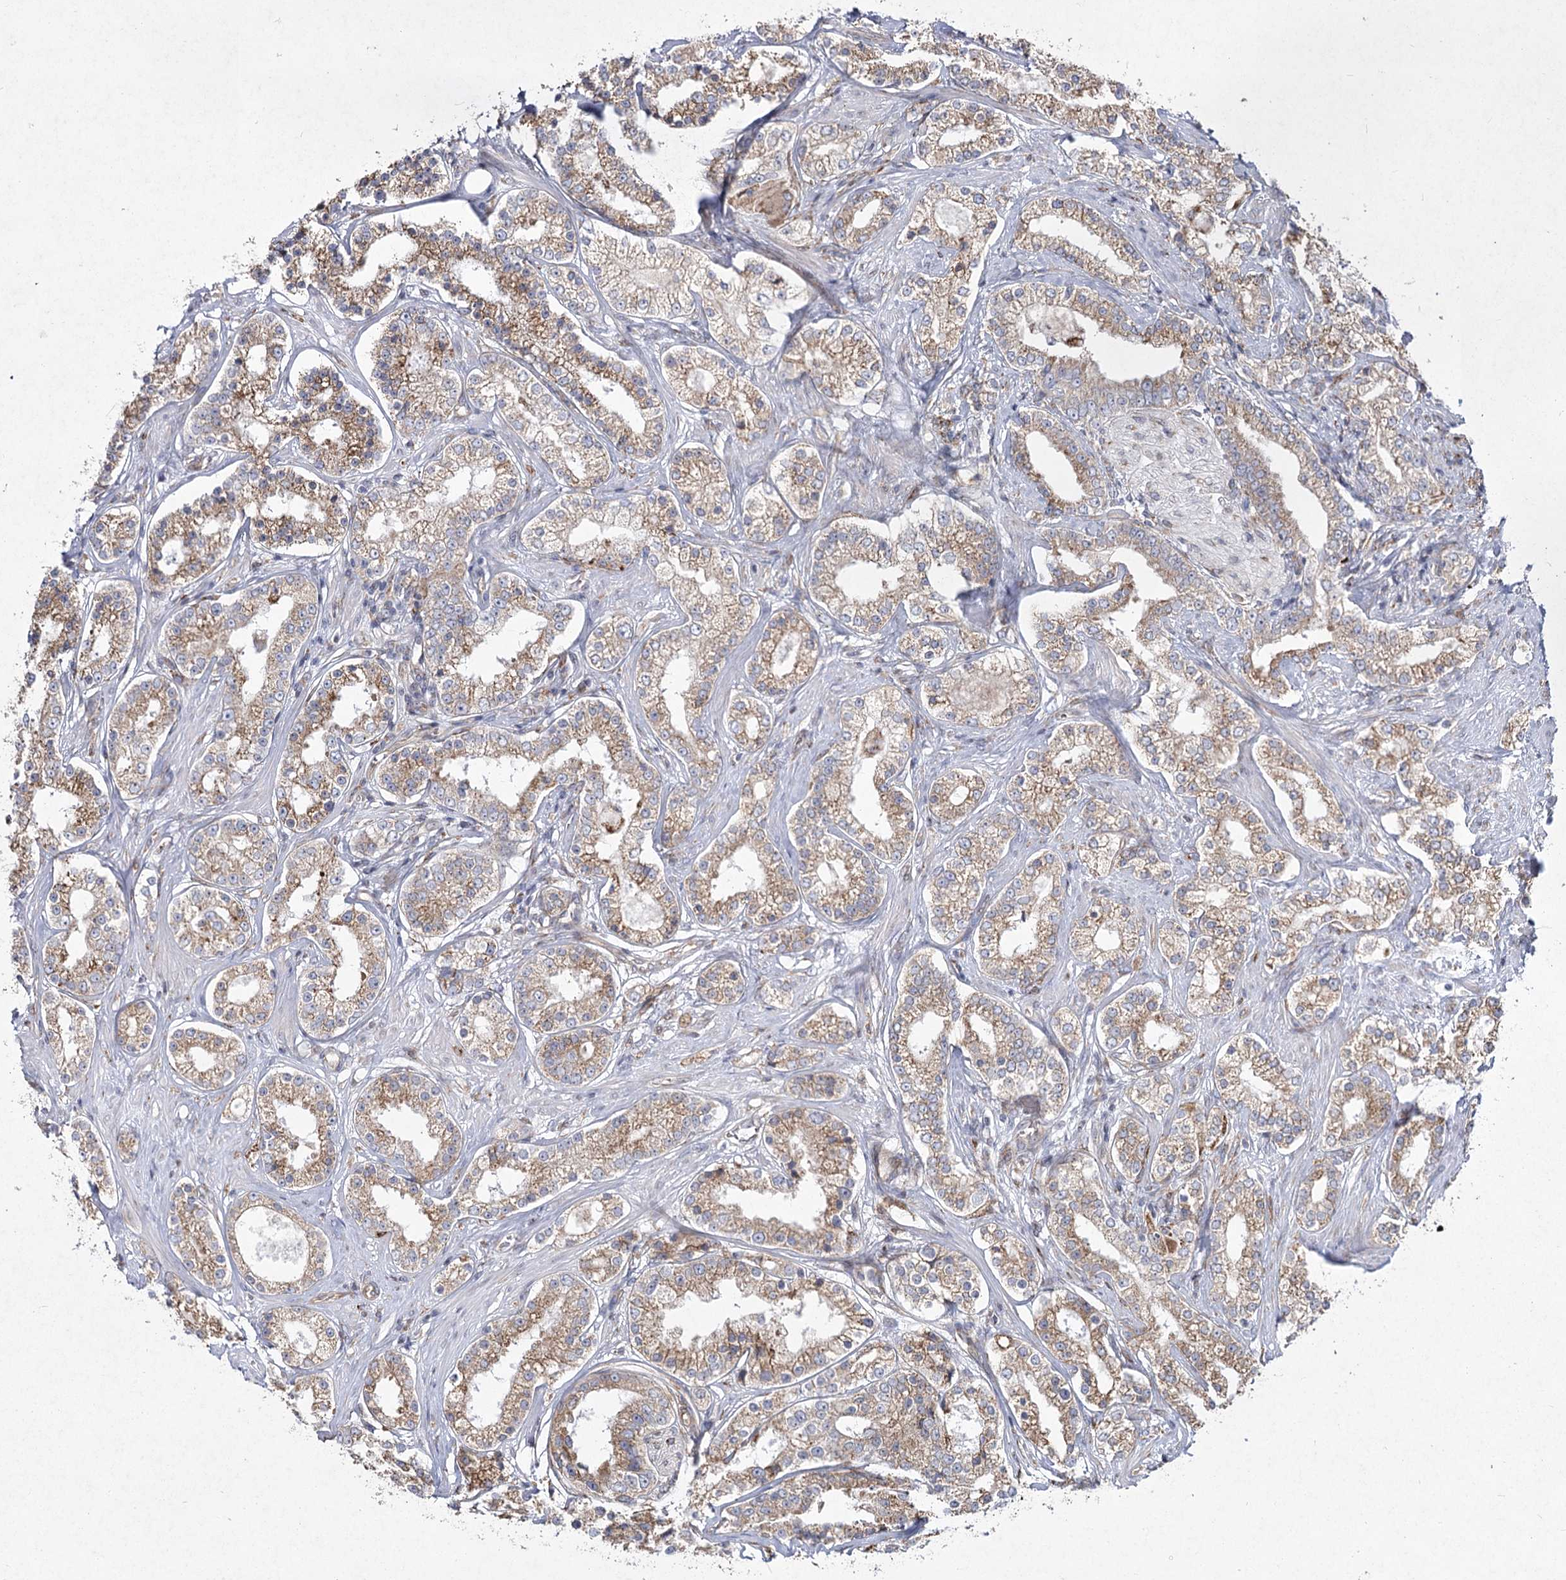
{"staining": {"intensity": "weak", "quantity": ">75%", "location": "cytoplasmic/membranous"}, "tissue": "prostate cancer", "cell_type": "Tumor cells", "image_type": "cancer", "snomed": [{"axis": "morphology", "description": "Normal tissue, NOS"}, {"axis": "morphology", "description": "Adenocarcinoma, High grade"}, {"axis": "topography", "description": "Prostate"}], "caption": "Weak cytoplasmic/membranous expression for a protein is identified in about >75% of tumor cells of prostate cancer using immunohistochemistry (IHC).", "gene": "NHLRC2", "patient": {"sex": "male", "age": 83}}